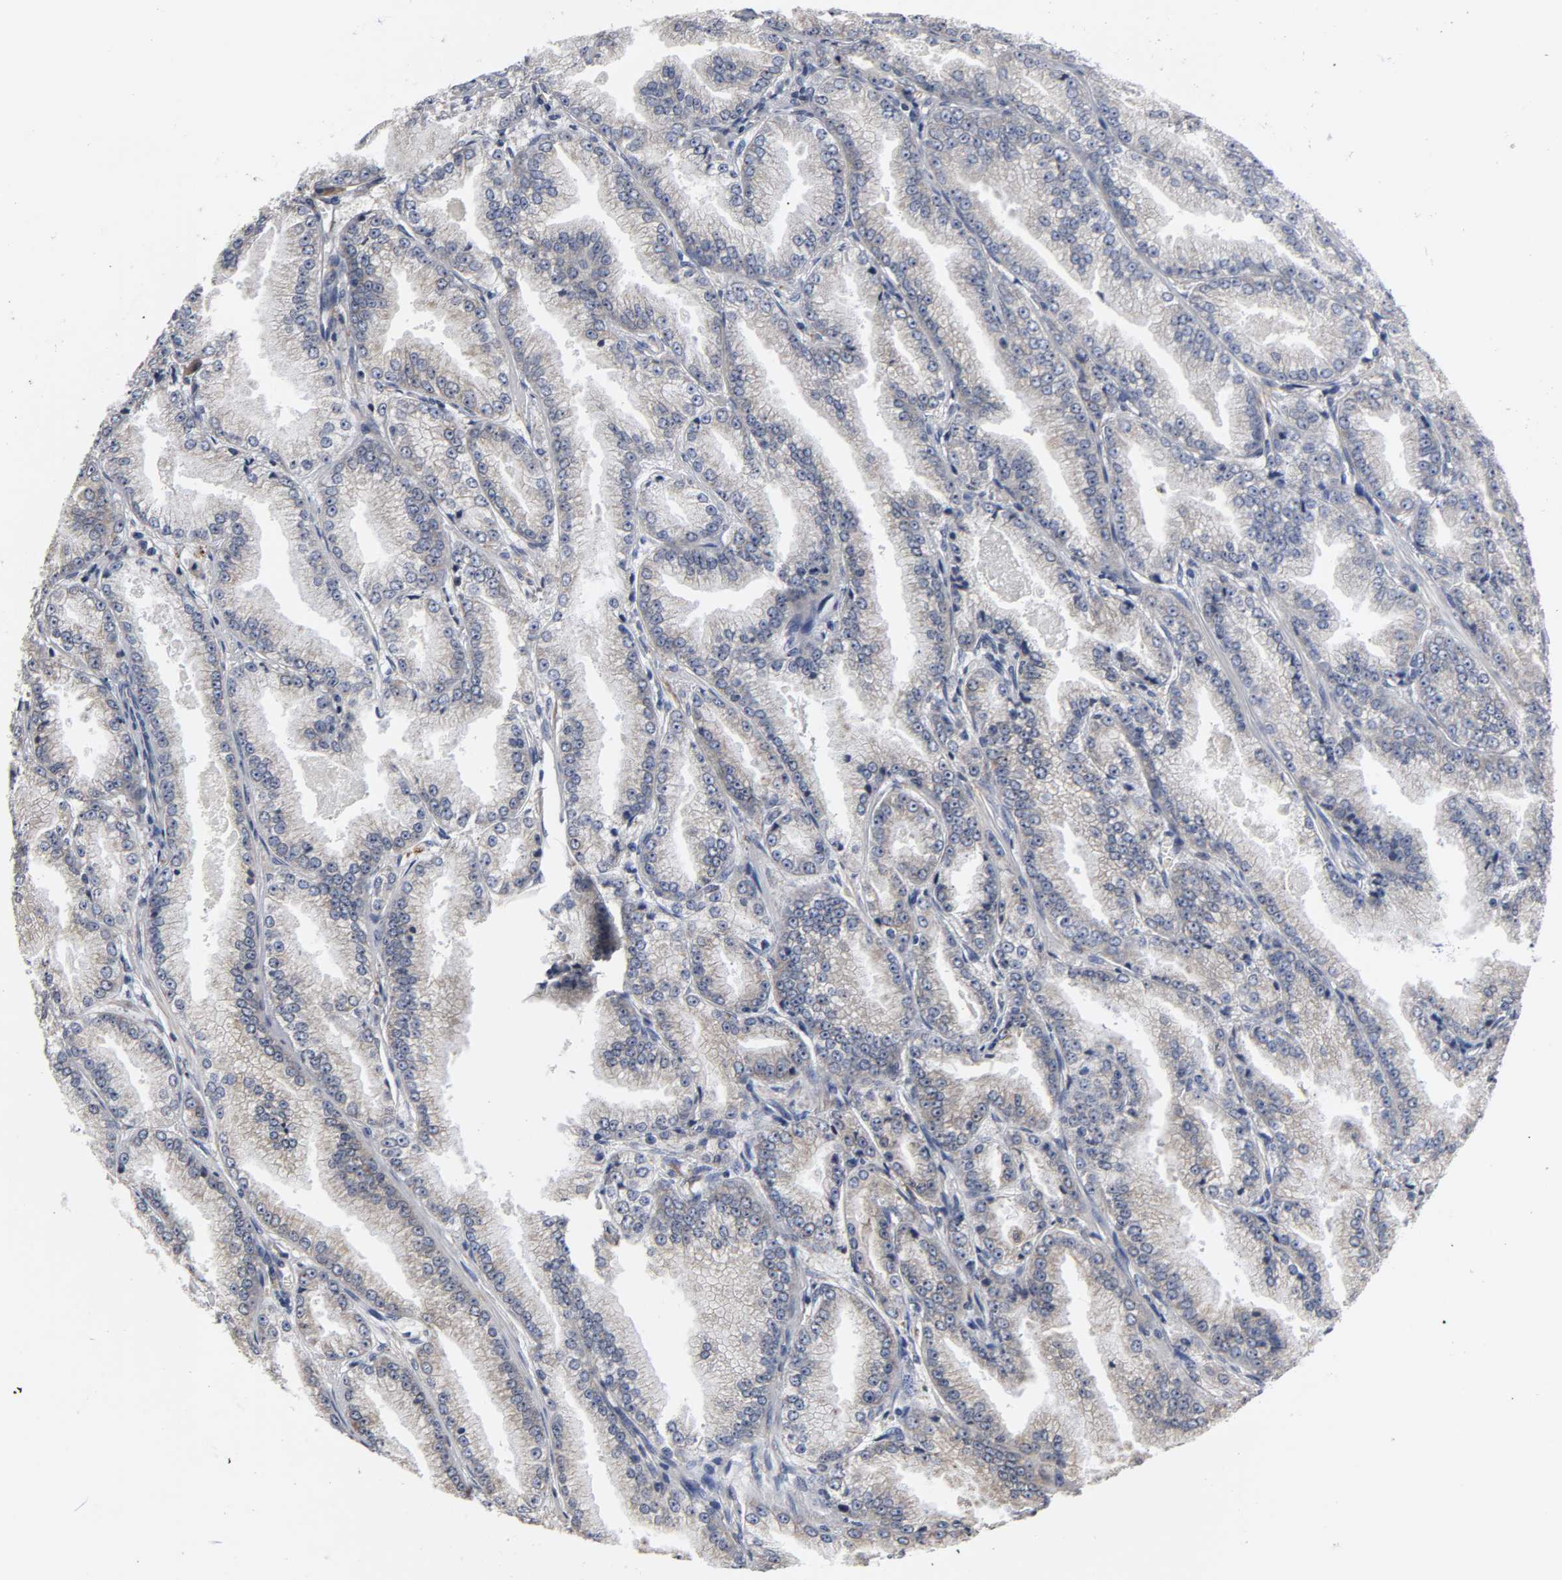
{"staining": {"intensity": "weak", "quantity": "25%-75%", "location": "cytoplasmic/membranous"}, "tissue": "prostate cancer", "cell_type": "Tumor cells", "image_type": "cancer", "snomed": [{"axis": "morphology", "description": "Adenocarcinoma, High grade"}, {"axis": "topography", "description": "Prostate"}], "caption": "Immunohistochemical staining of human prostate cancer (high-grade adenocarcinoma) exhibits weak cytoplasmic/membranous protein positivity in approximately 25%-75% of tumor cells.", "gene": "HCK", "patient": {"sex": "male", "age": 61}}